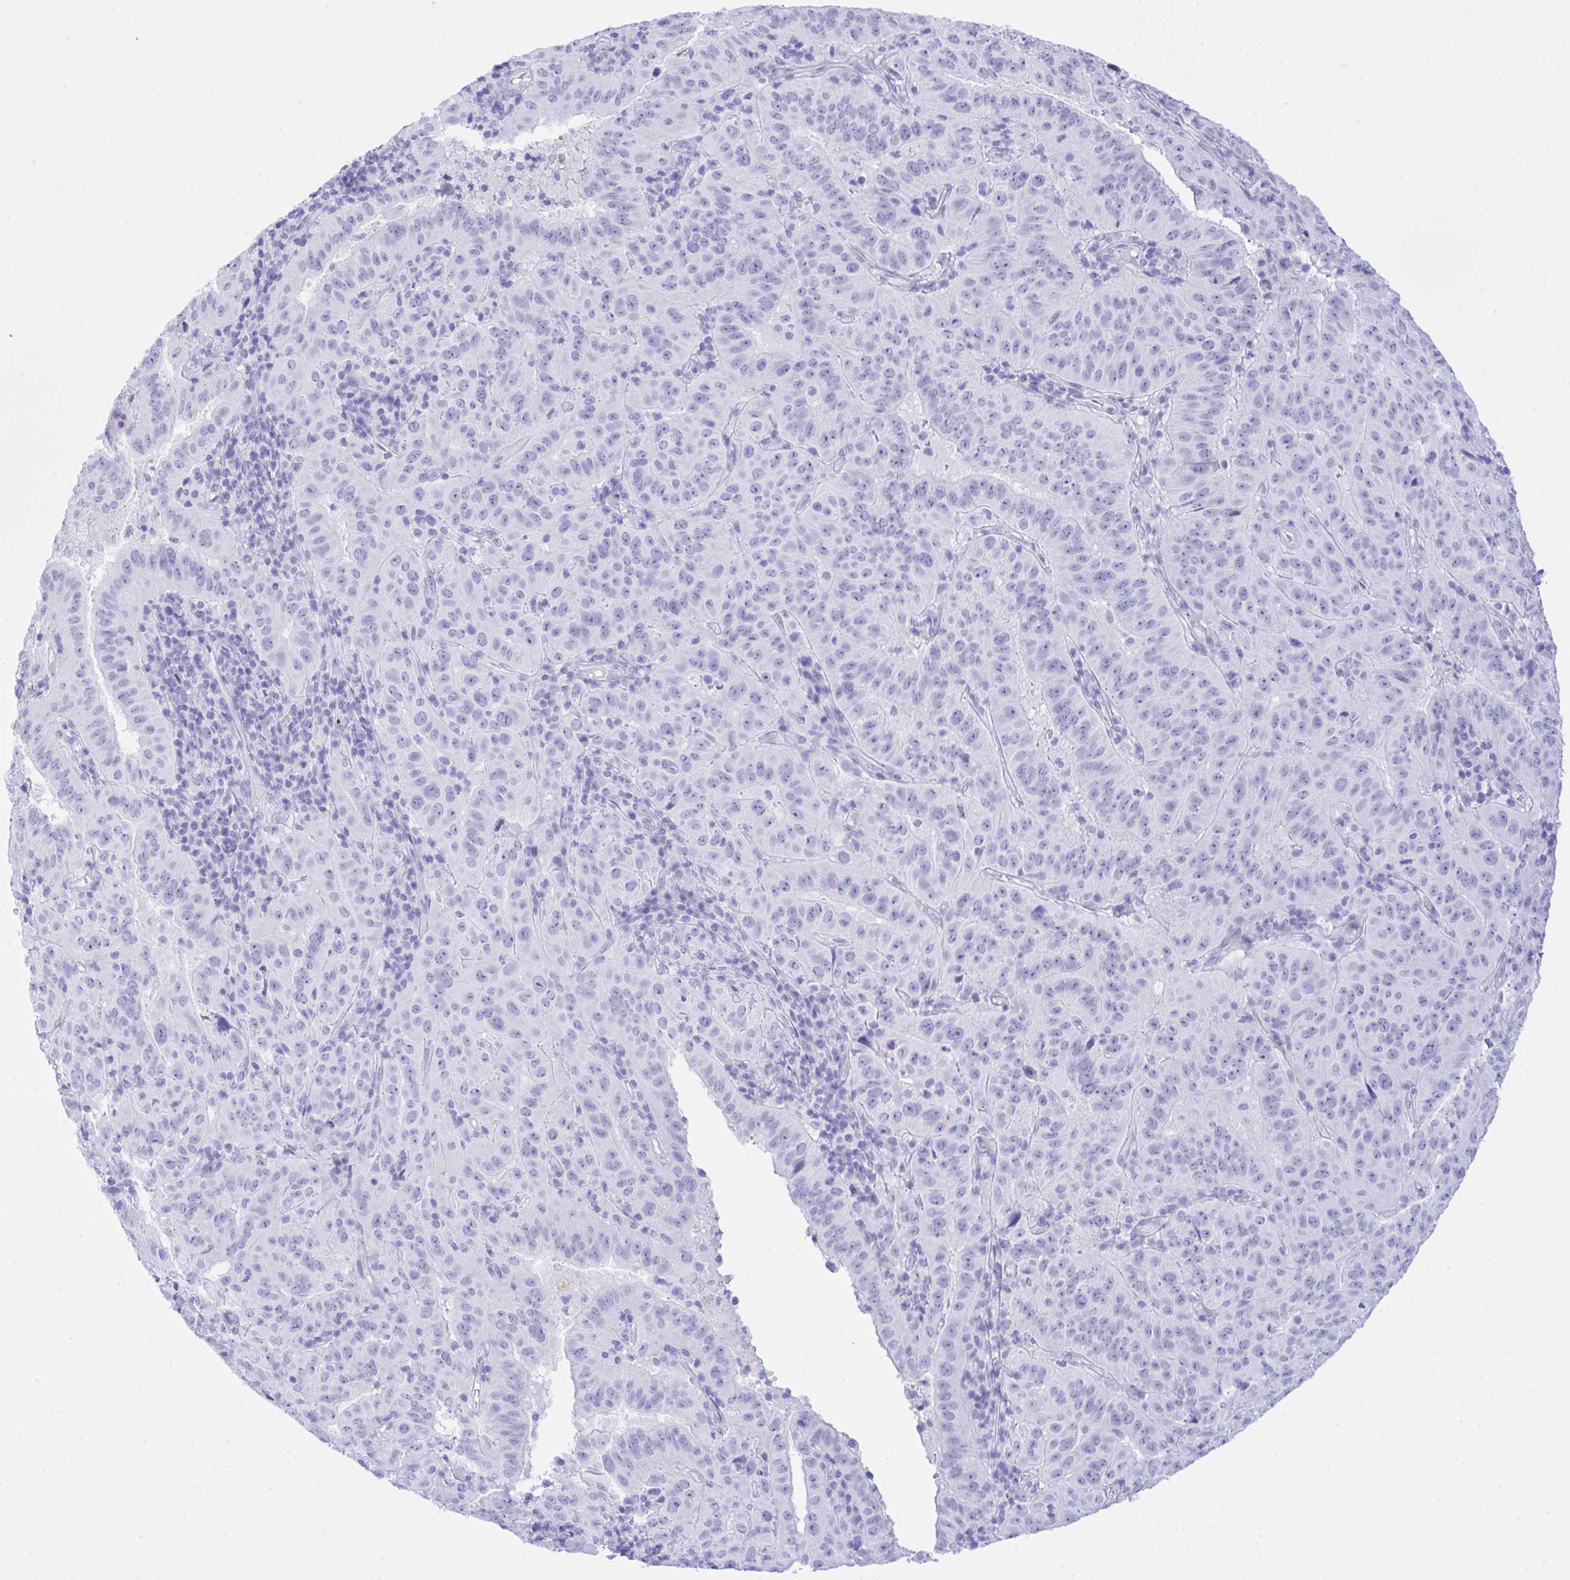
{"staining": {"intensity": "negative", "quantity": "none", "location": "none"}, "tissue": "pancreatic cancer", "cell_type": "Tumor cells", "image_type": "cancer", "snomed": [{"axis": "morphology", "description": "Adenocarcinoma, NOS"}, {"axis": "topography", "description": "Pancreas"}], "caption": "The micrograph demonstrates no significant staining in tumor cells of adenocarcinoma (pancreatic).", "gene": "SELENOV", "patient": {"sex": "male", "age": 63}}